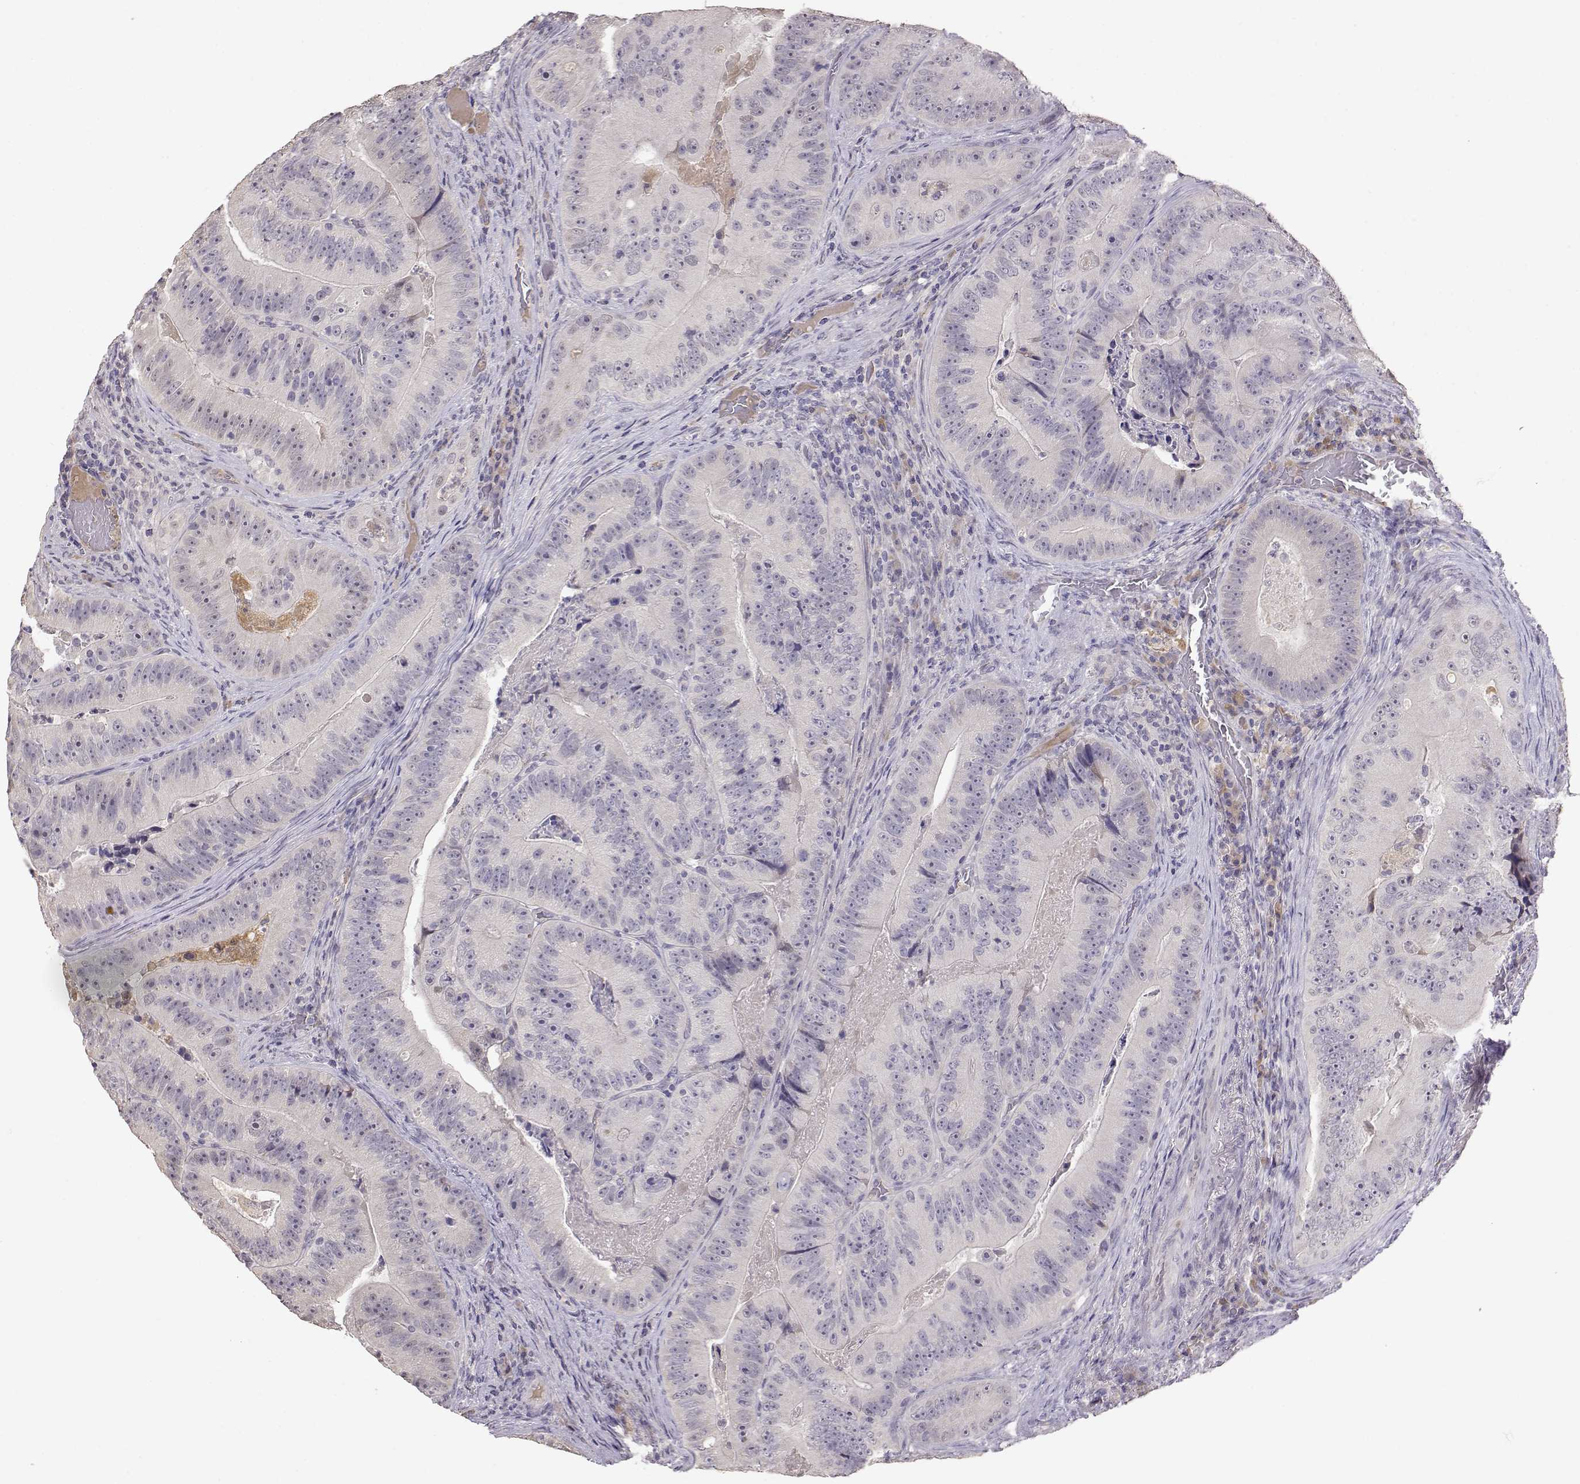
{"staining": {"intensity": "negative", "quantity": "none", "location": "none"}, "tissue": "colorectal cancer", "cell_type": "Tumor cells", "image_type": "cancer", "snomed": [{"axis": "morphology", "description": "Adenocarcinoma, NOS"}, {"axis": "topography", "description": "Colon"}], "caption": "A histopathology image of colorectal adenocarcinoma stained for a protein shows no brown staining in tumor cells. (Stains: DAB (3,3'-diaminobenzidine) IHC with hematoxylin counter stain, Microscopy: brightfield microscopy at high magnification).", "gene": "TACR1", "patient": {"sex": "female", "age": 86}}